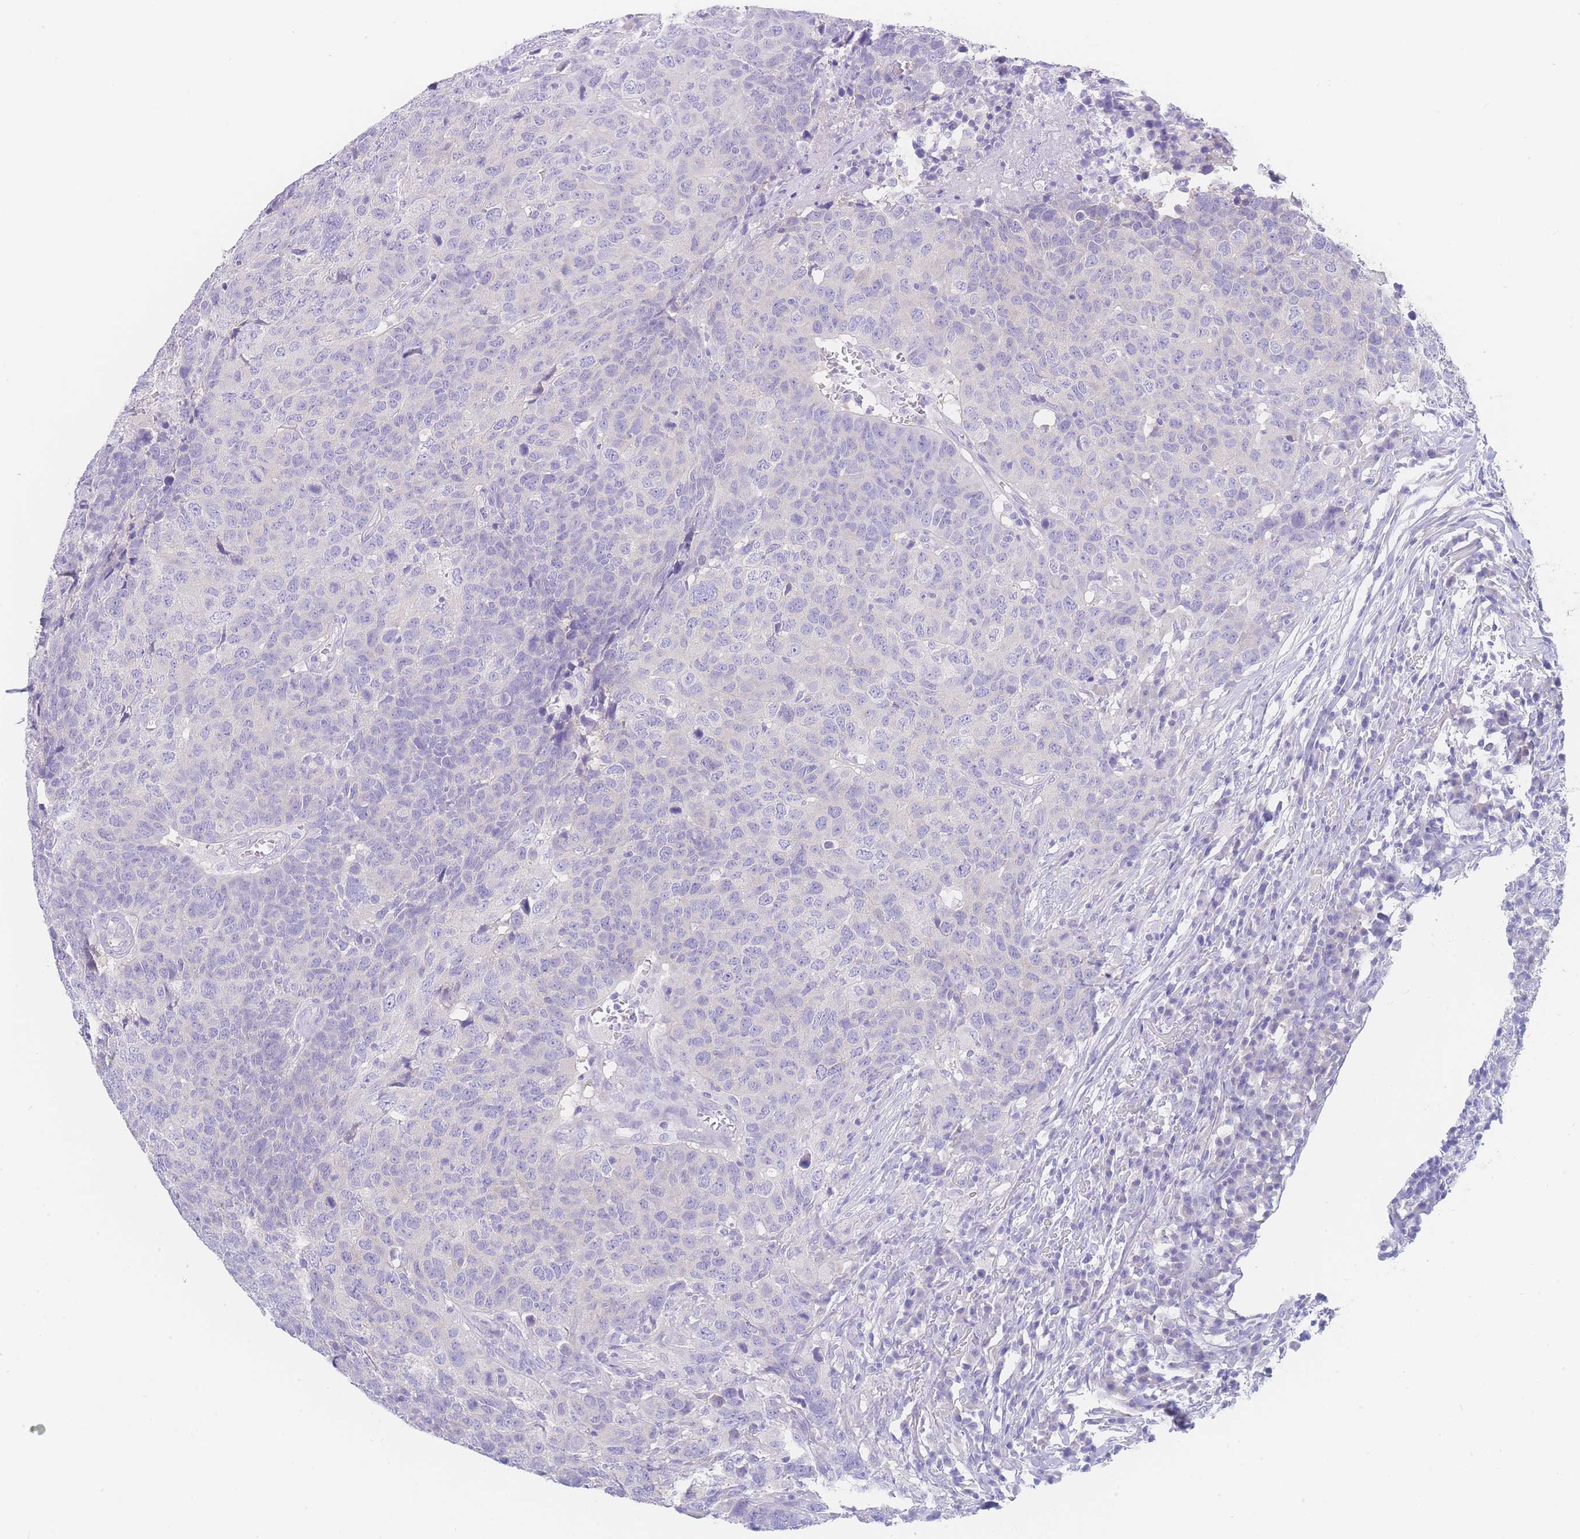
{"staining": {"intensity": "negative", "quantity": "none", "location": "none"}, "tissue": "head and neck cancer", "cell_type": "Tumor cells", "image_type": "cancer", "snomed": [{"axis": "morphology", "description": "Normal tissue, NOS"}, {"axis": "morphology", "description": "Squamous cell carcinoma, NOS"}, {"axis": "topography", "description": "Skeletal muscle"}, {"axis": "topography", "description": "Vascular tissue"}, {"axis": "topography", "description": "Peripheral nerve tissue"}, {"axis": "topography", "description": "Head-Neck"}], "caption": "Protein analysis of head and neck cancer displays no significant staining in tumor cells.", "gene": "LZTFL1", "patient": {"sex": "male", "age": 66}}